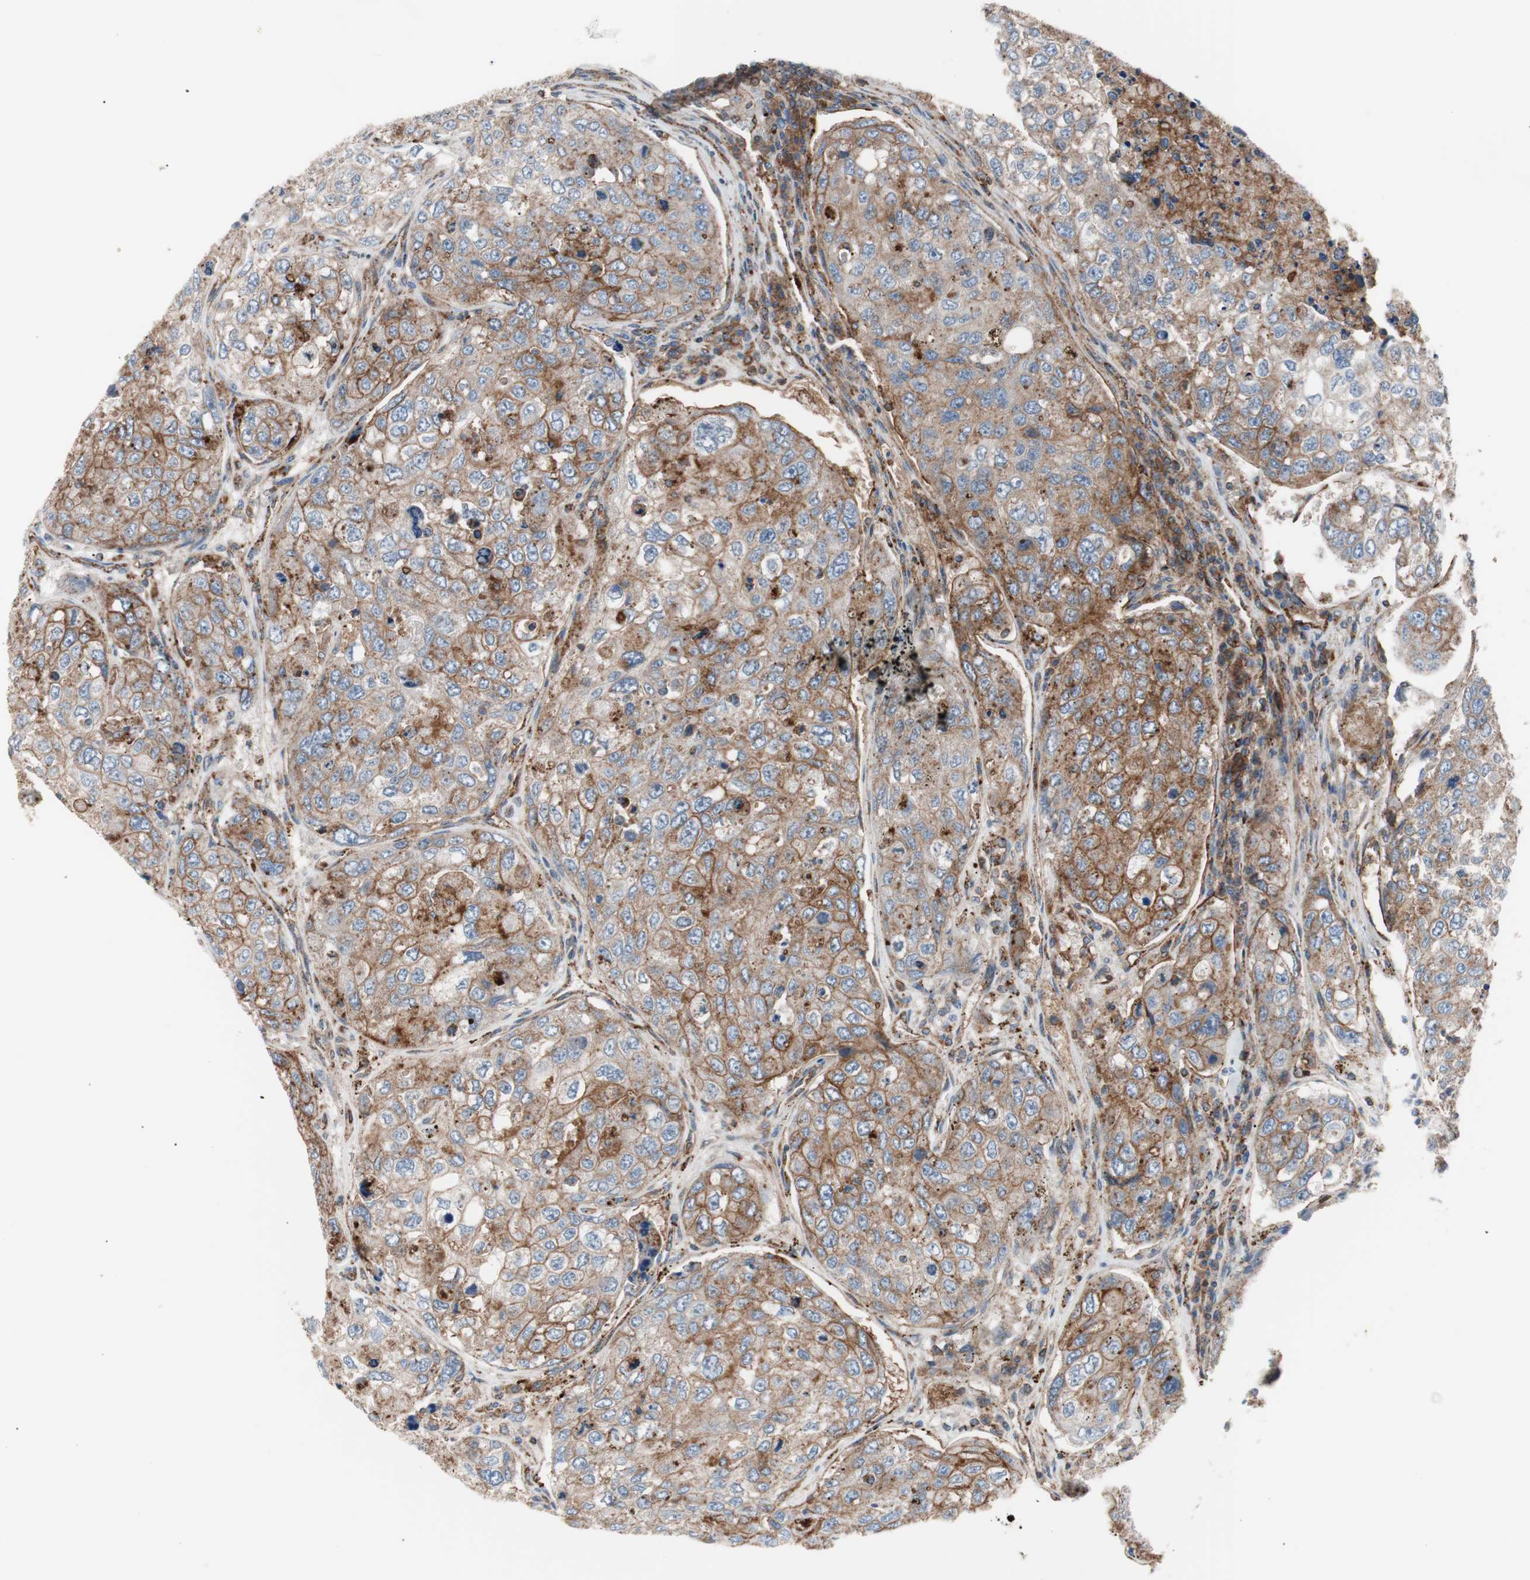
{"staining": {"intensity": "strong", "quantity": ">75%", "location": "cytoplasmic/membranous"}, "tissue": "urothelial cancer", "cell_type": "Tumor cells", "image_type": "cancer", "snomed": [{"axis": "morphology", "description": "Urothelial carcinoma, High grade"}, {"axis": "topography", "description": "Lymph node"}, {"axis": "topography", "description": "Urinary bladder"}], "caption": "High-grade urothelial carcinoma stained with a brown dye shows strong cytoplasmic/membranous positive positivity in about >75% of tumor cells.", "gene": "FLOT2", "patient": {"sex": "male", "age": 51}}